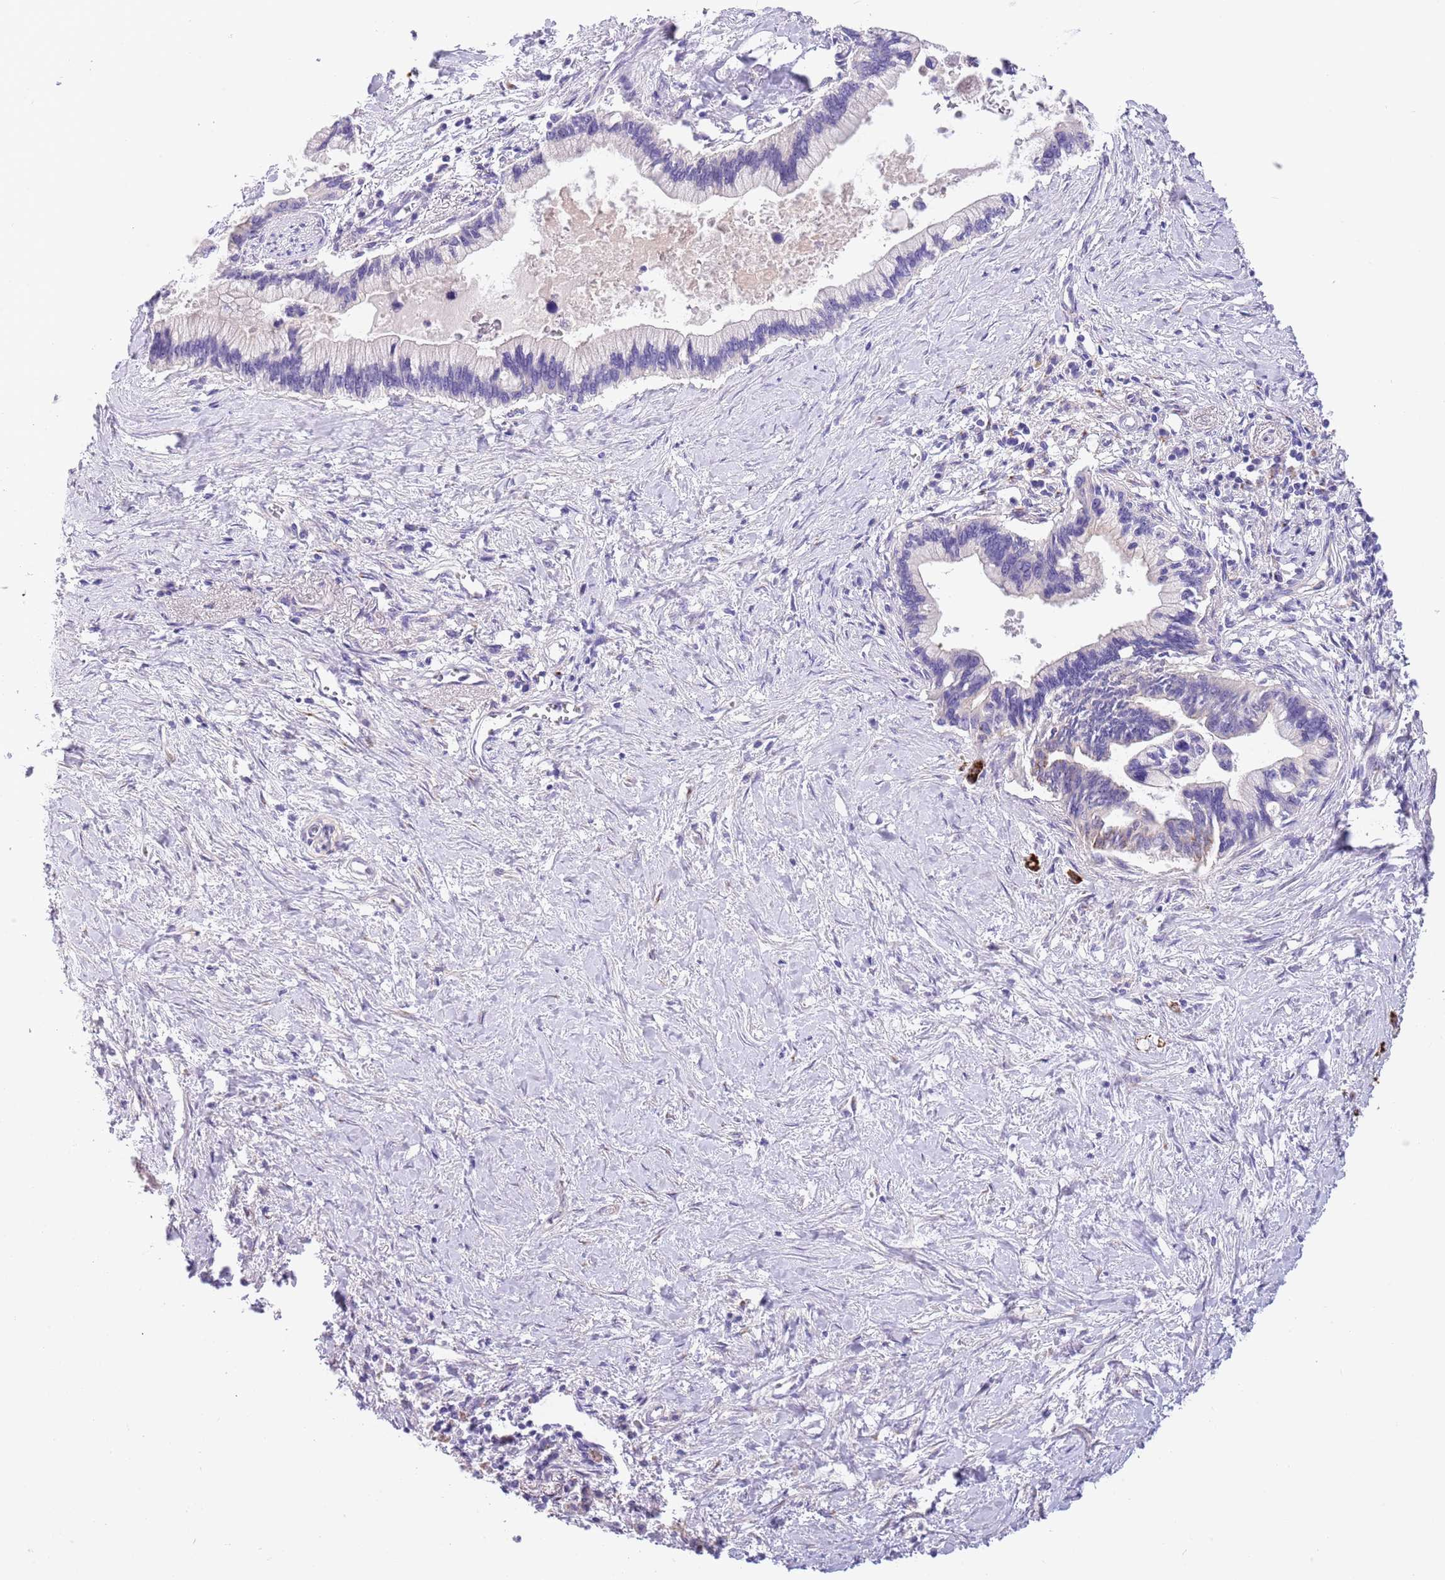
{"staining": {"intensity": "negative", "quantity": "none", "location": "none"}, "tissue": "pancreatic cancer", "cell_type": "Tumor cells", "image_type": "cancer", "snomed": [{"axis": "morphology", "description": "Adenocarcinoma, NOS"}, {"axis": "topography", "description": "Pancreas"}], "caption": "Image shows no protein expression in tumor cells of pancreatic cancer tissue.", "gene": "CFAP73", "patient": {"sex": "female", "age": 83}}